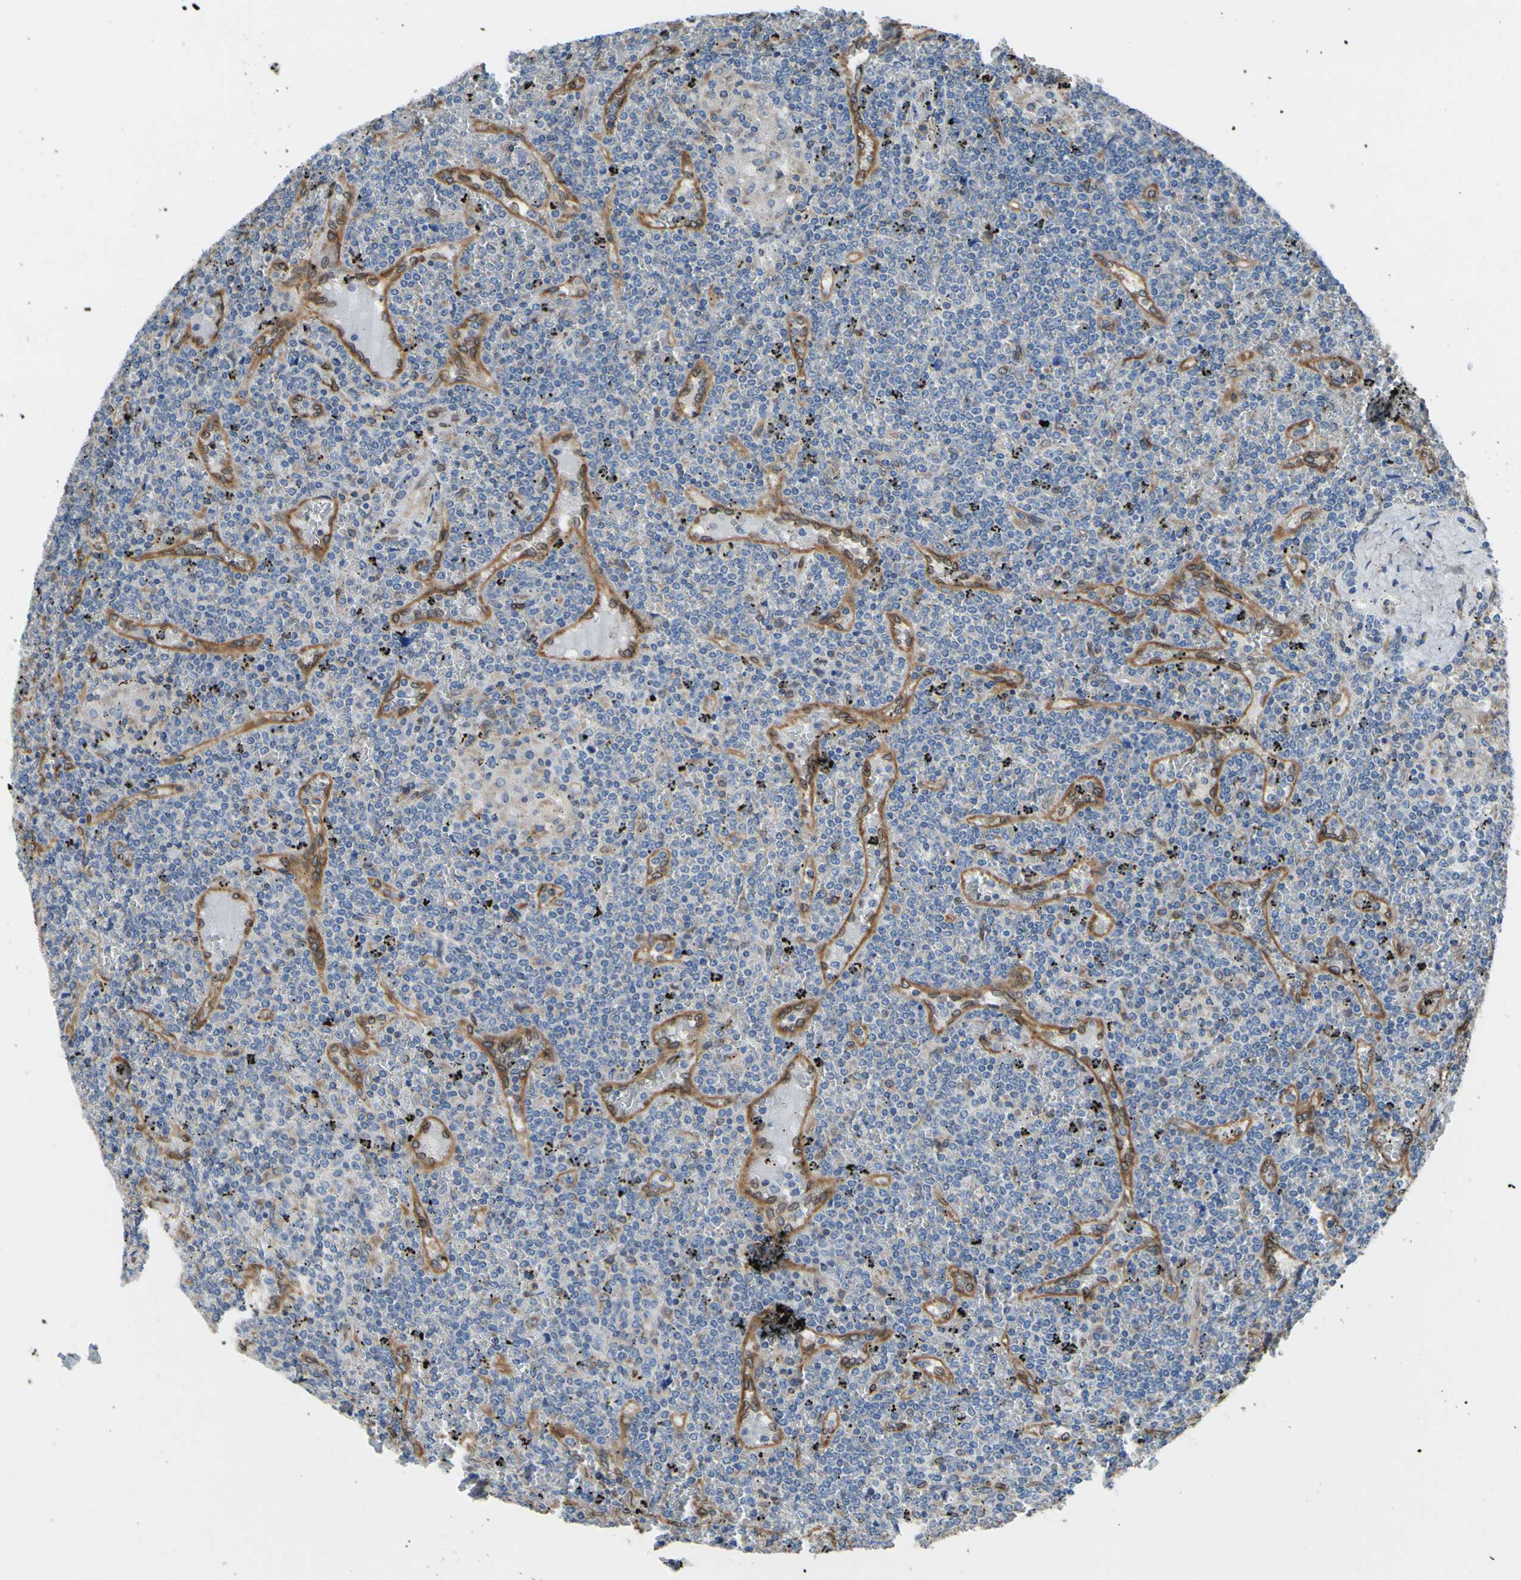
{"staining": {"intensity": "negative", "quantity": "none", "location": "none"}, "tissue": "lymphoma", "cell_type": "Tumor cells", "image_type": "cancer", "snomed": [{"axis": "morphology", "description": "Malignant lymphoma, non-Hodgkin's type, Low grade"}, {"axis": "topography", "description": "Spleen"}], "caption": "Immunohistochemistry histopathology image of lymphoma stained for a protein (brown), which exhibits no positivity in tumor cells.", "gene": "MGST2", "patient": {"sex": "female", "age": 19}}